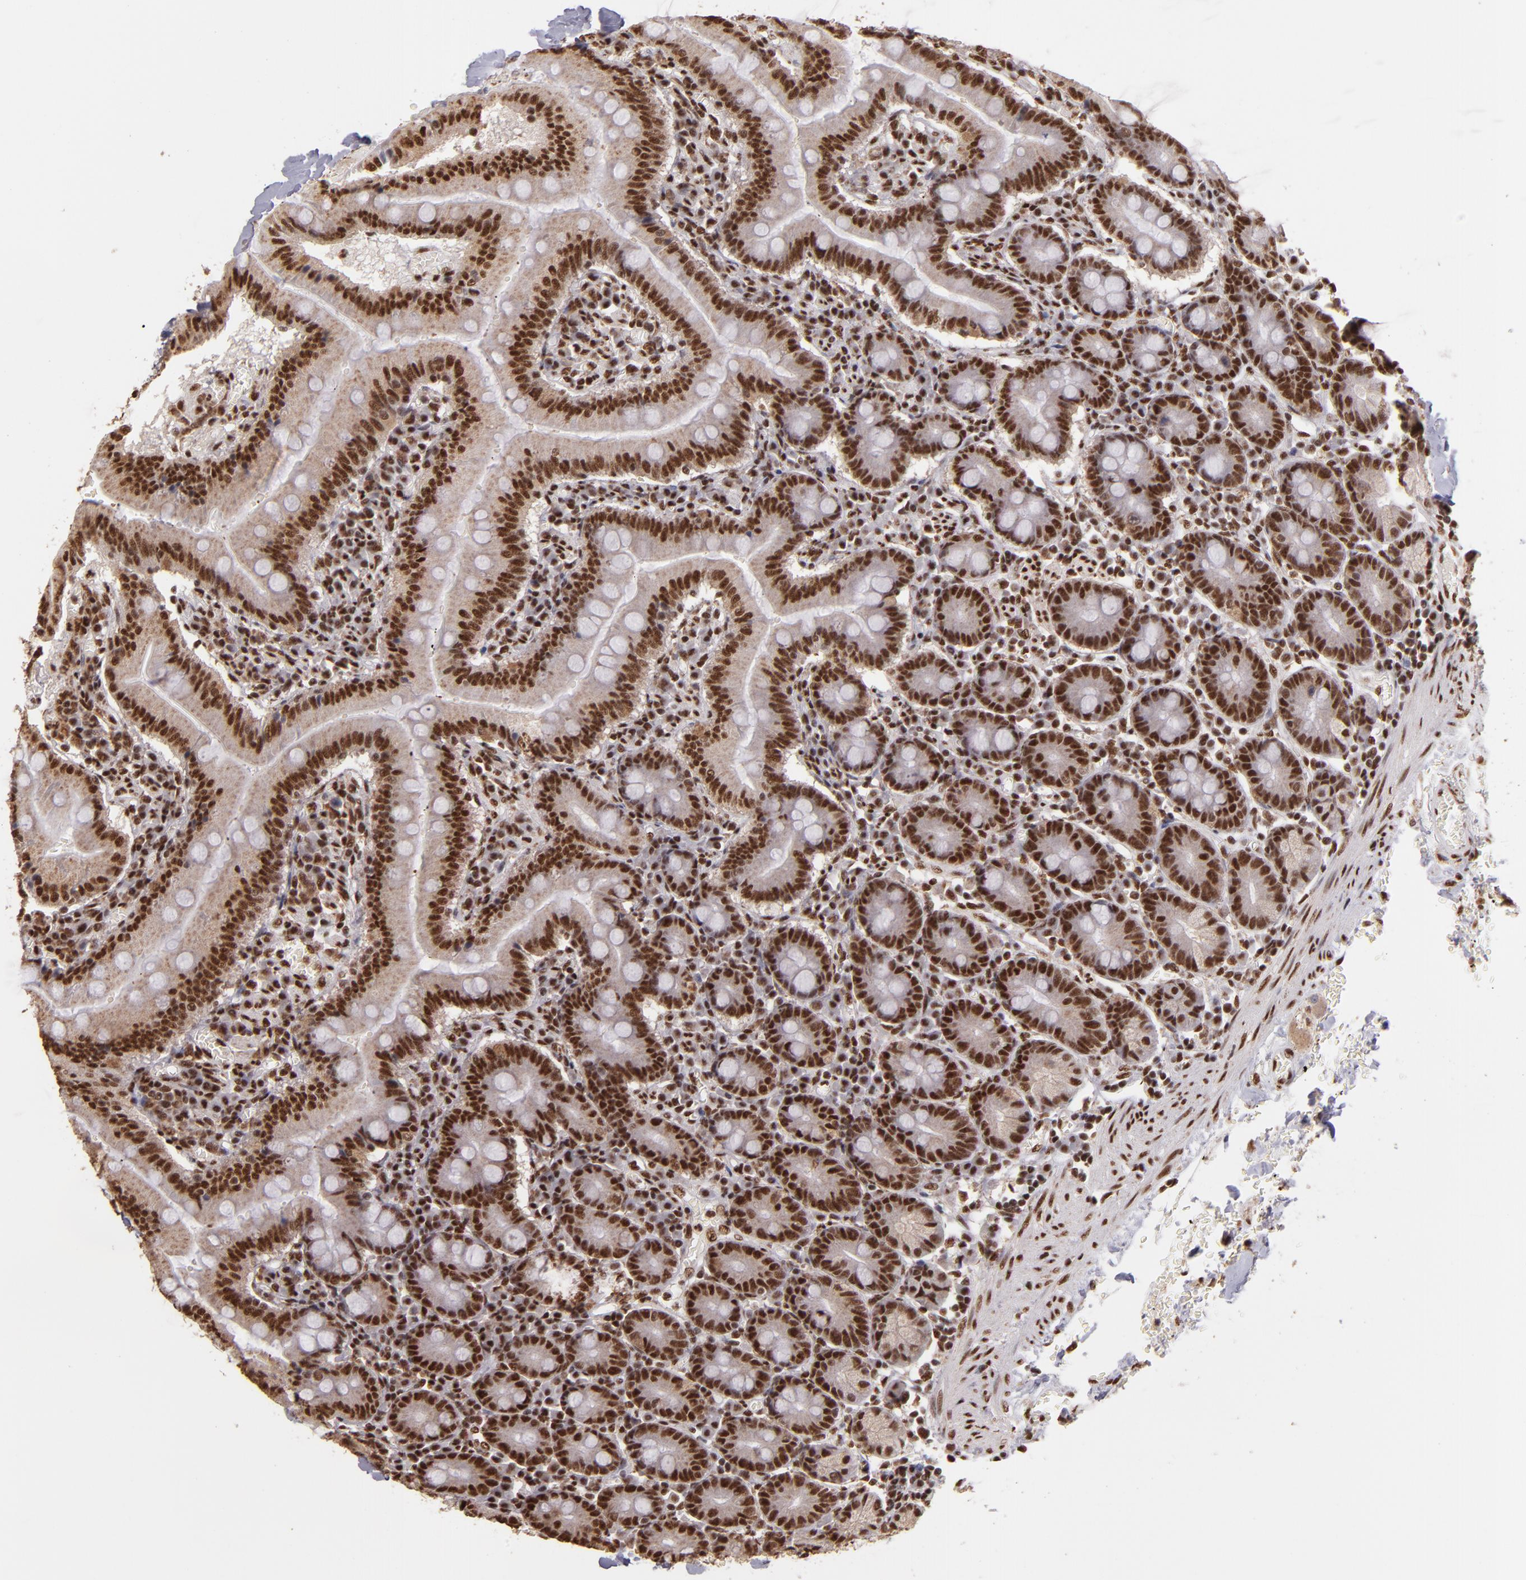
{"staining": {"intensity": "strong", "quantity": ">75%", "location": "nuclear"}, "tissue": "small intestine", "cell_type": "Glandular cells", "image_type": "normal", "snomed": [{"axis": "morphology", "description": "Normal tissue, NOS"}, {"axis": "topography", "description": "Small intestine"}], "caption": "Protein analysis of normal small intestine reveals strong nuclear staining in about >75% of glandular cells. (IHC, brightfield microscopy, high magnification).", "gene": "SP1", "patient": {"sex": "male", "age": 71}}